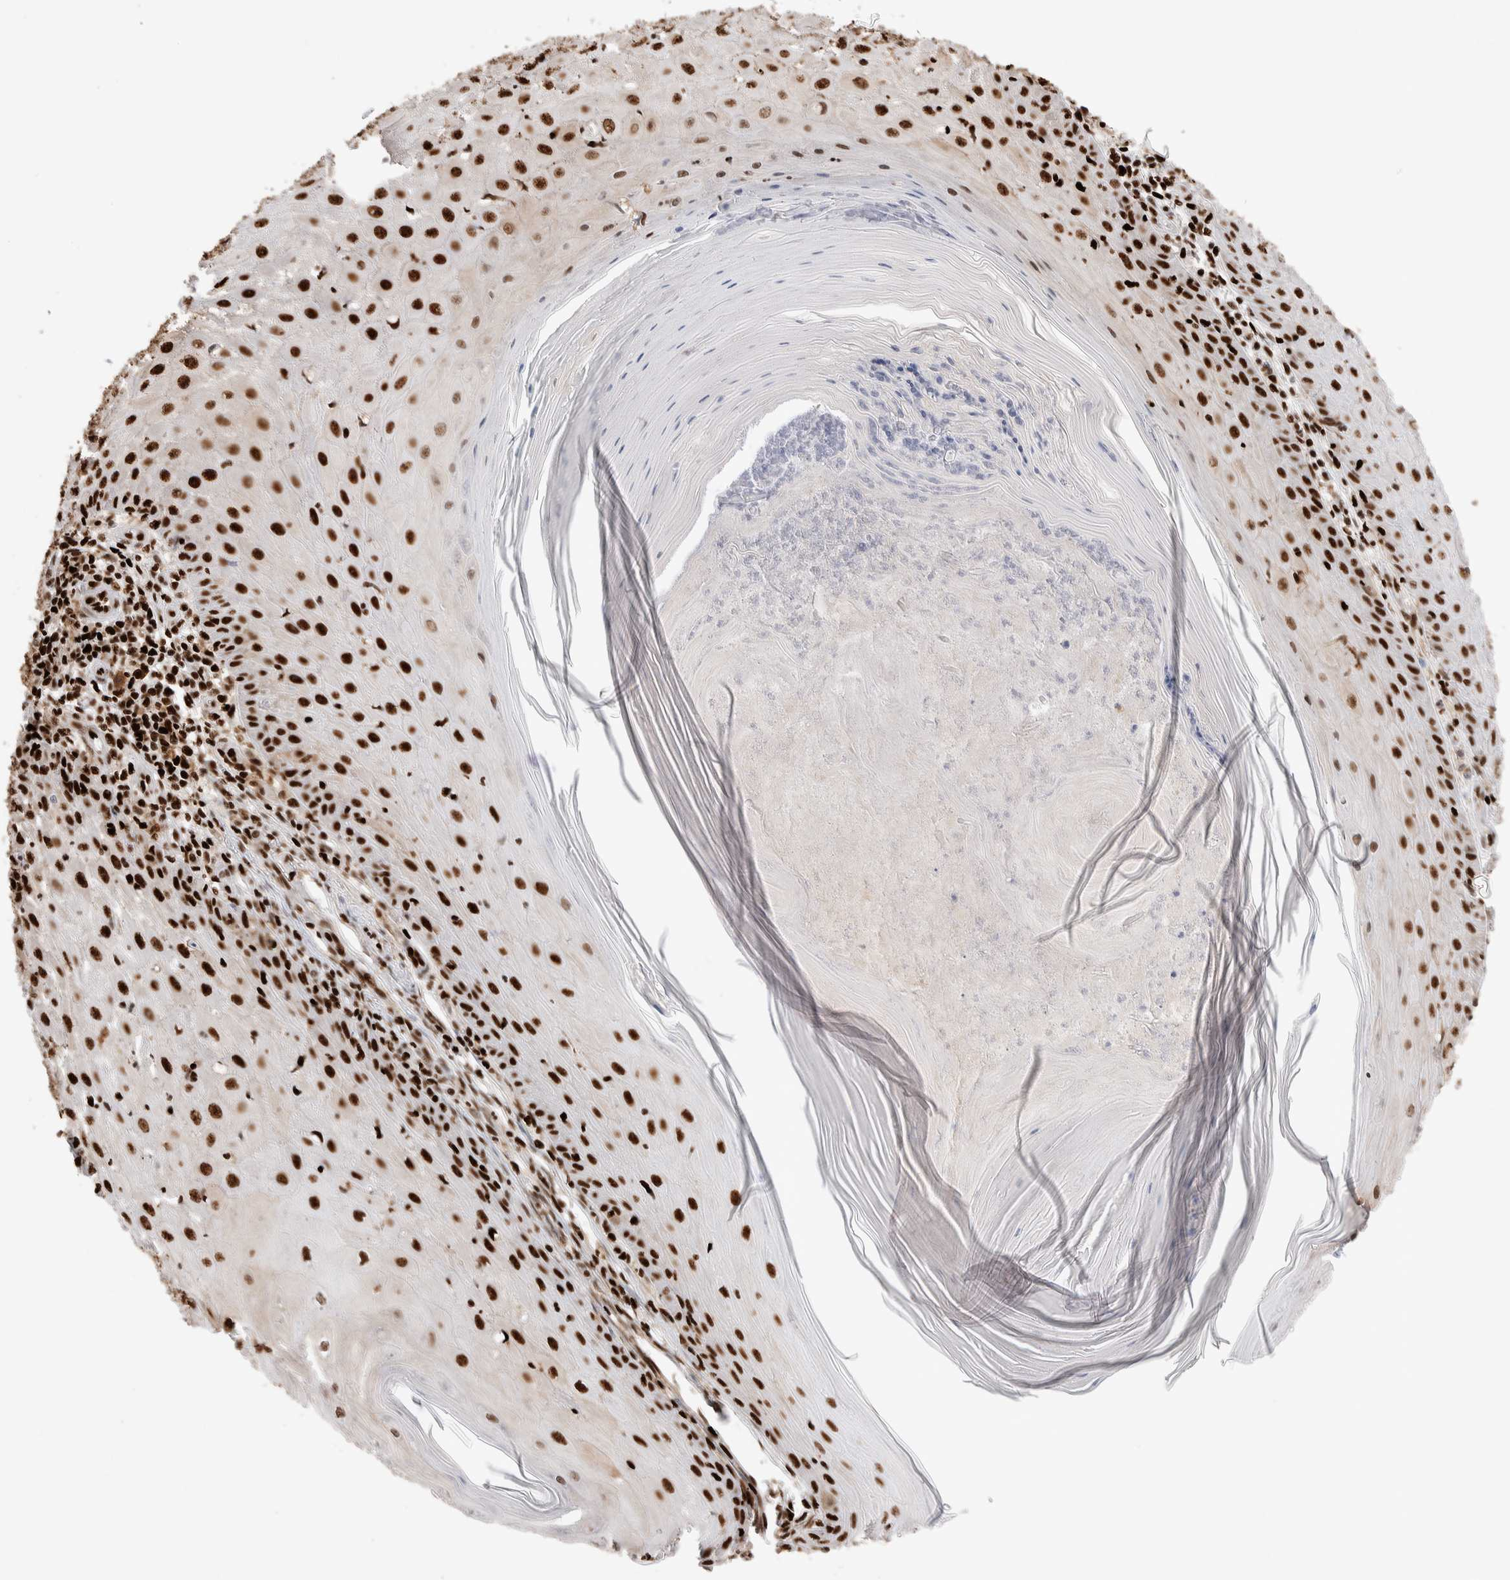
{"staining": {"intensity": "strong", "quantity": ">75%", "location": "nuclear"}, "tissue": "skin cancer", "cell_type": "Tumor cells", "image_type": "cancer", "snomed": [{"axis": "morphology", "description": "Squamous cell carcinoma, NOS"}, {"axis": "topography", "description": "Skin"}], "caption": "The micrograph shows staining of skin cancer (squamous cell carcinoma), revealing strong nuclear protein positivity (brown color) within tumor cells.", "gene": "RNASEK-C17orf49", "patient": {"sex": "female", "age": 73}}